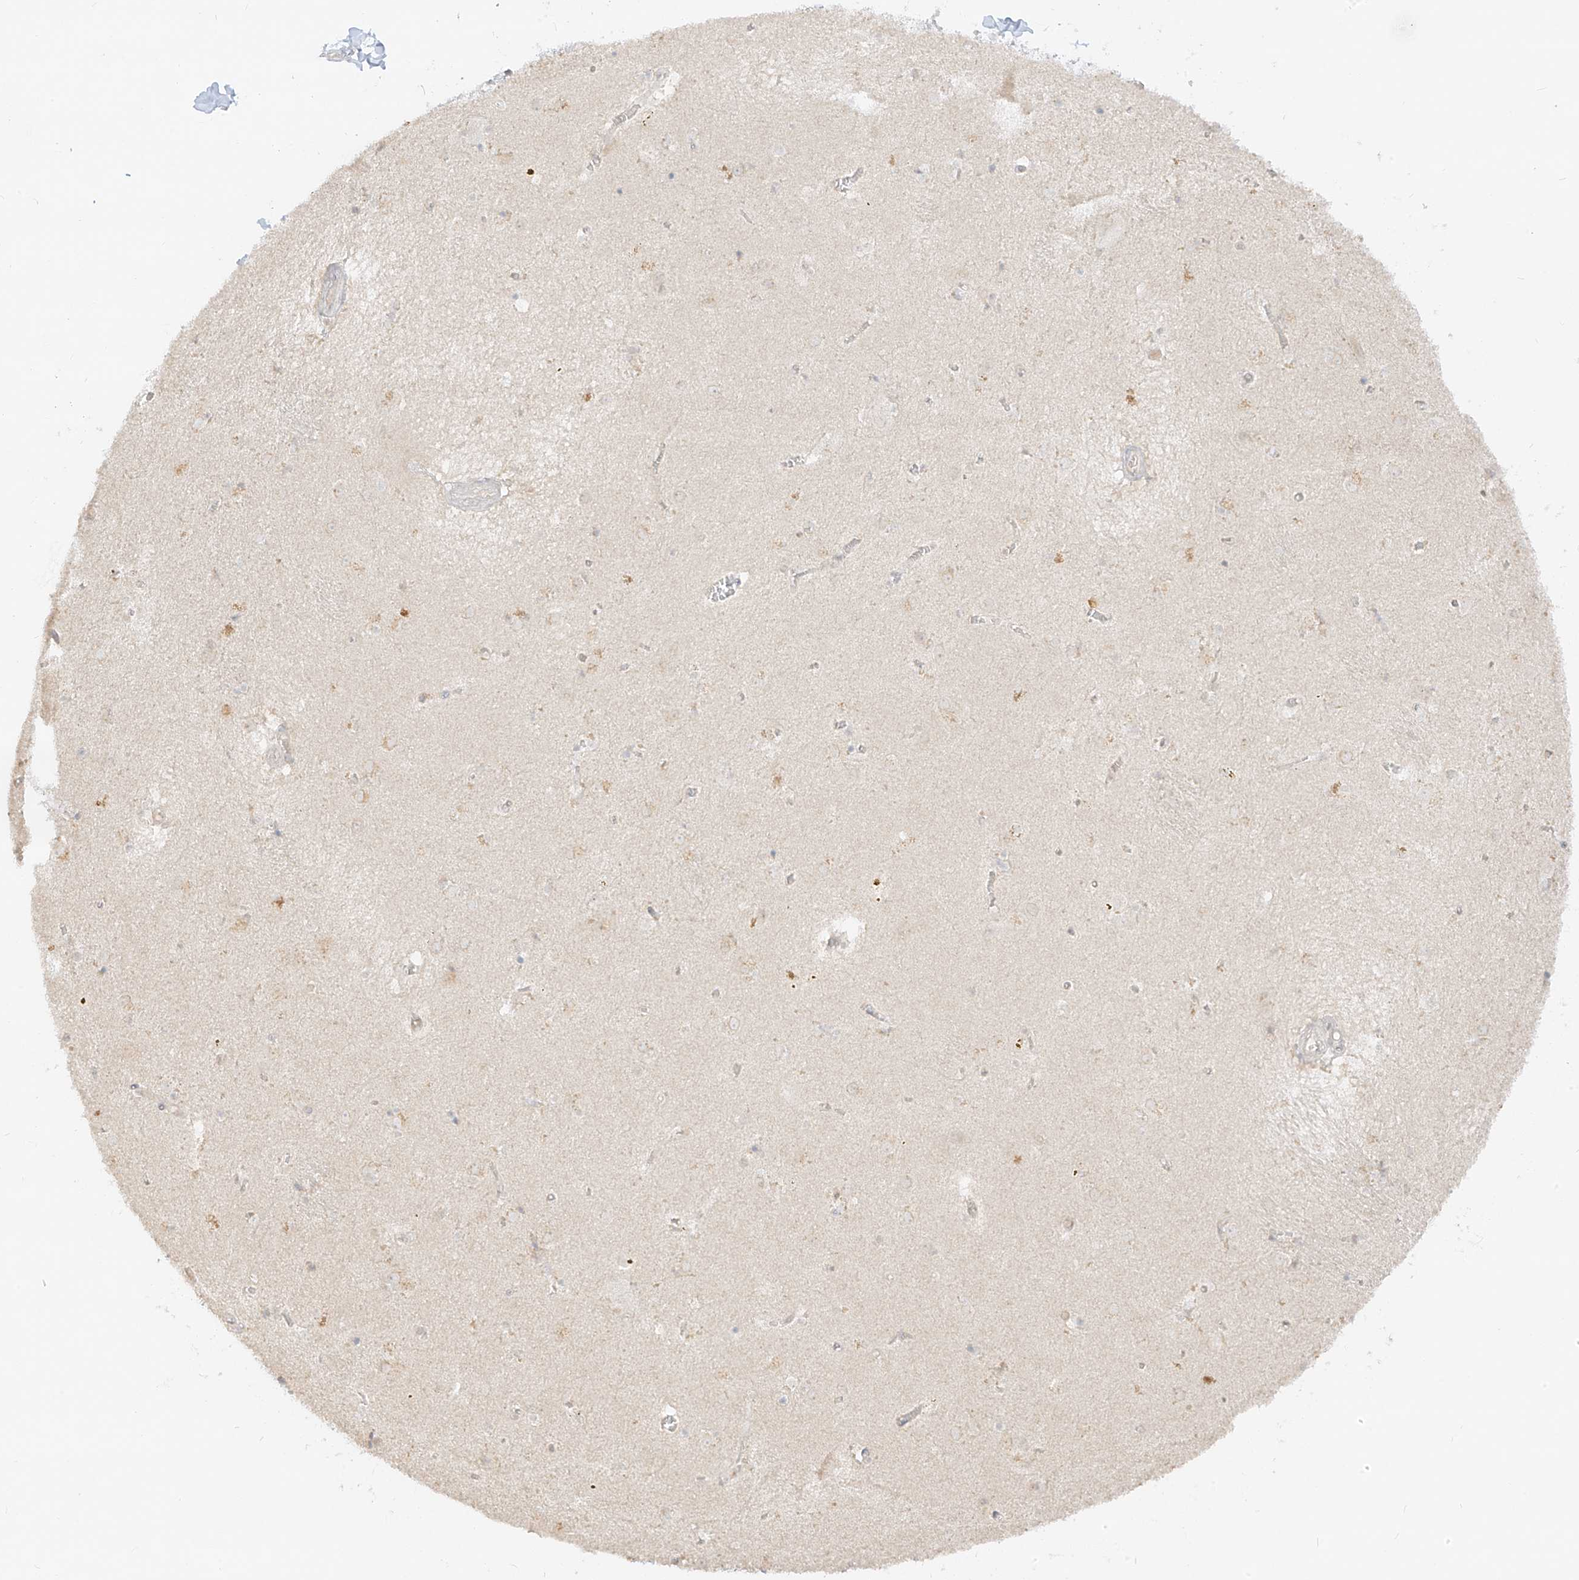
{"staining": {"intensity": "negative", "quantity": "none", "location": "none"}, "tissue": "caudate", "cell_type": "Glial cells", "image_type": "normal", "snomed": [{"axis": "morphology", "description": "Normal tissue, NOS"}, {"axis": "topography", "description": "Lateral ventricle wall"}], "caption": "This image is of normal caudate stained with IHC to label a protein in brown with the nuclei are counter-stained blue. There is no staining in glial cells.", "gene": "LIPT1", "patient": {"sex": "male", "age": 70}}